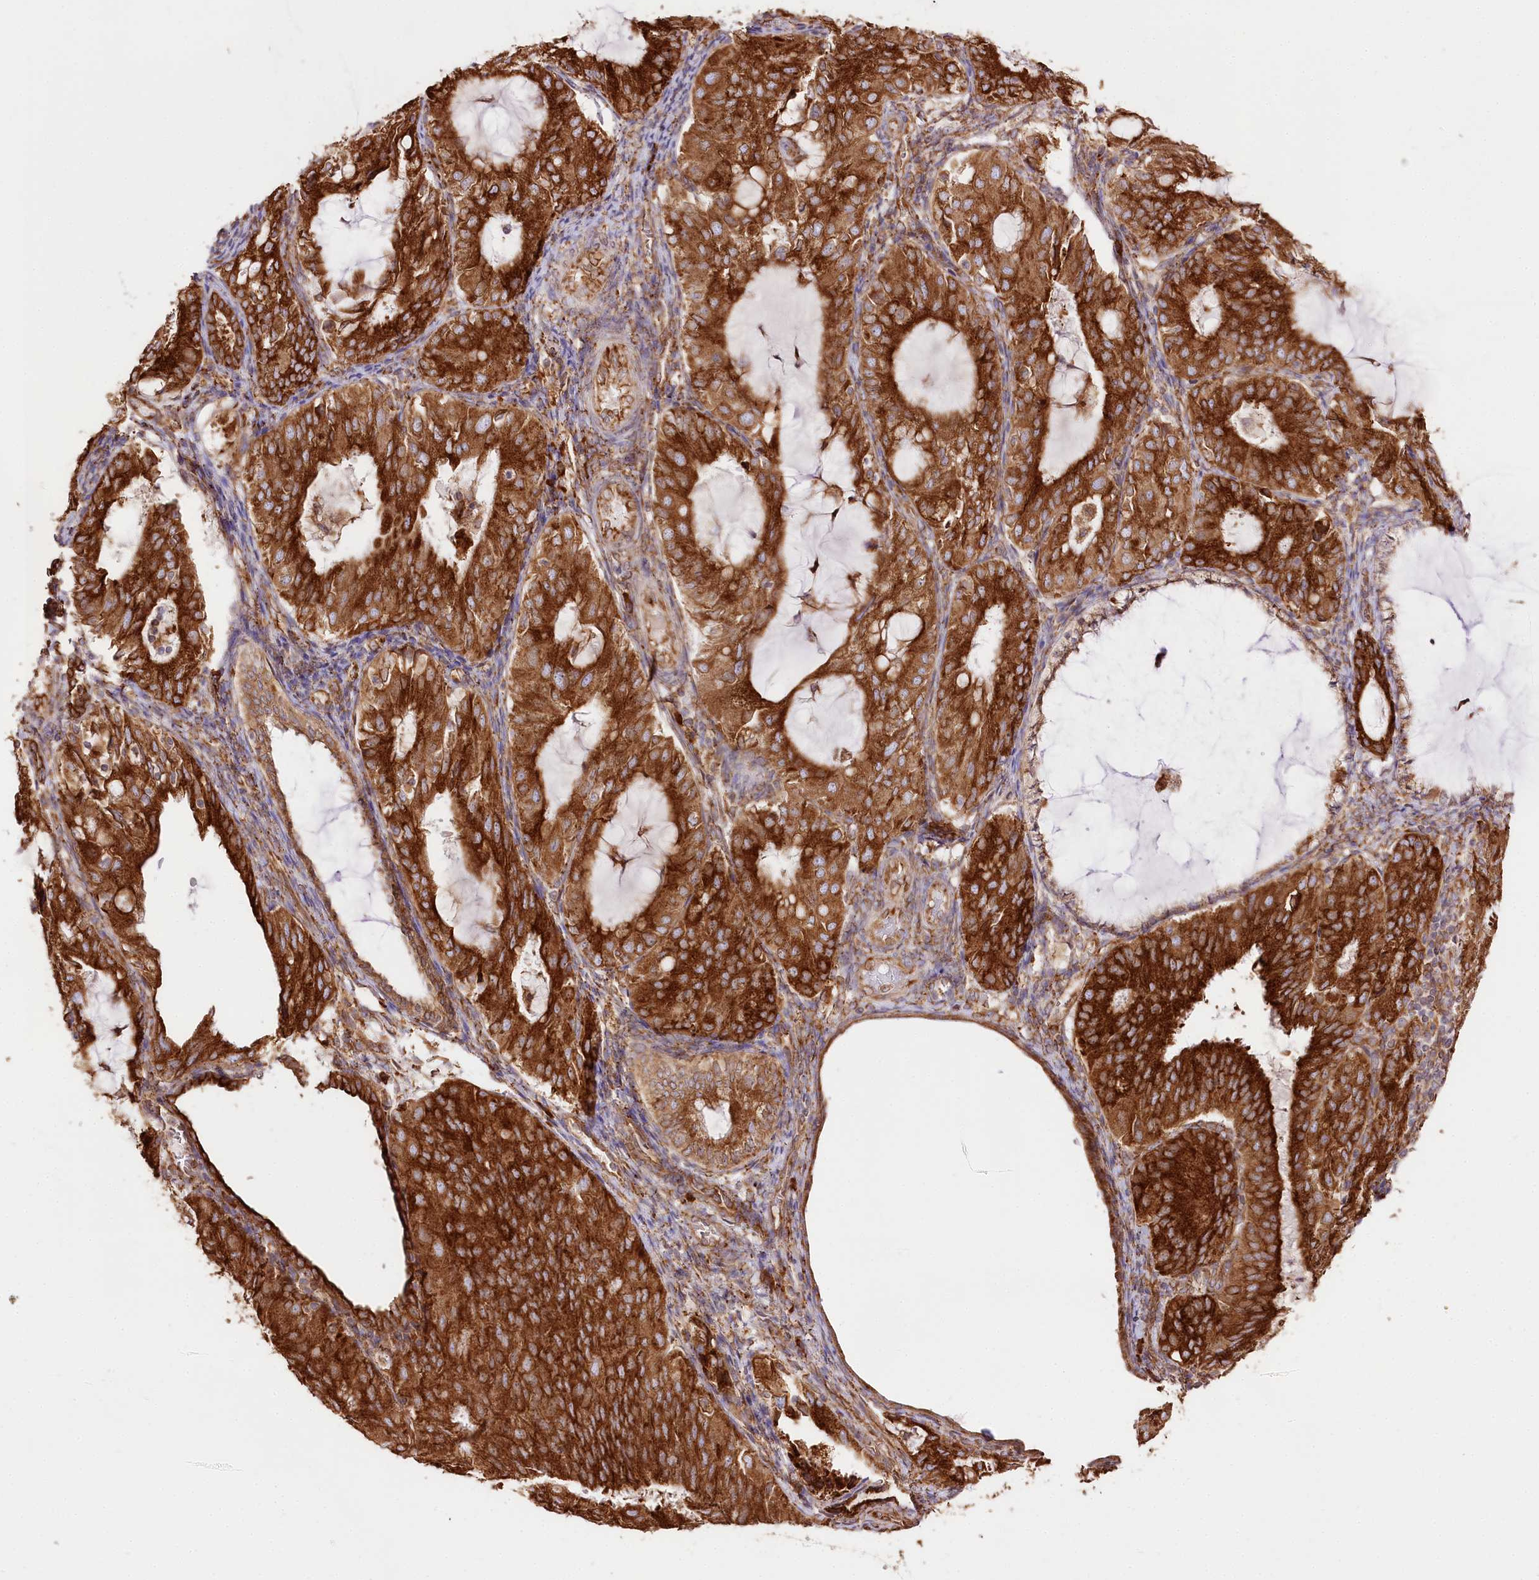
{"staining": {"intensity": "strong", "quantity": ">75%", "location": "cytoplasmic/membranous"}, "tissue": "endometrial cancer", "cell_type": "Tumor cells", "image_type": "cancer", "snomed": [{"axis": "morphology", "description": "Adenocarcinoma, NOS"}, {"axis": "topography", "description": "Endometrium"}], "caption": "Endometrial cancer stained with IHC demonstrates strong cytoplasmic/membranous positivity in about >75% of tumor cells. The protein is stained brown, and the nuclei are stained in blue (DAB IHC with brightfield microscopy, high magnification).", "gene": "CNPY2", "patient": {"sex": "female", "age": 81}}